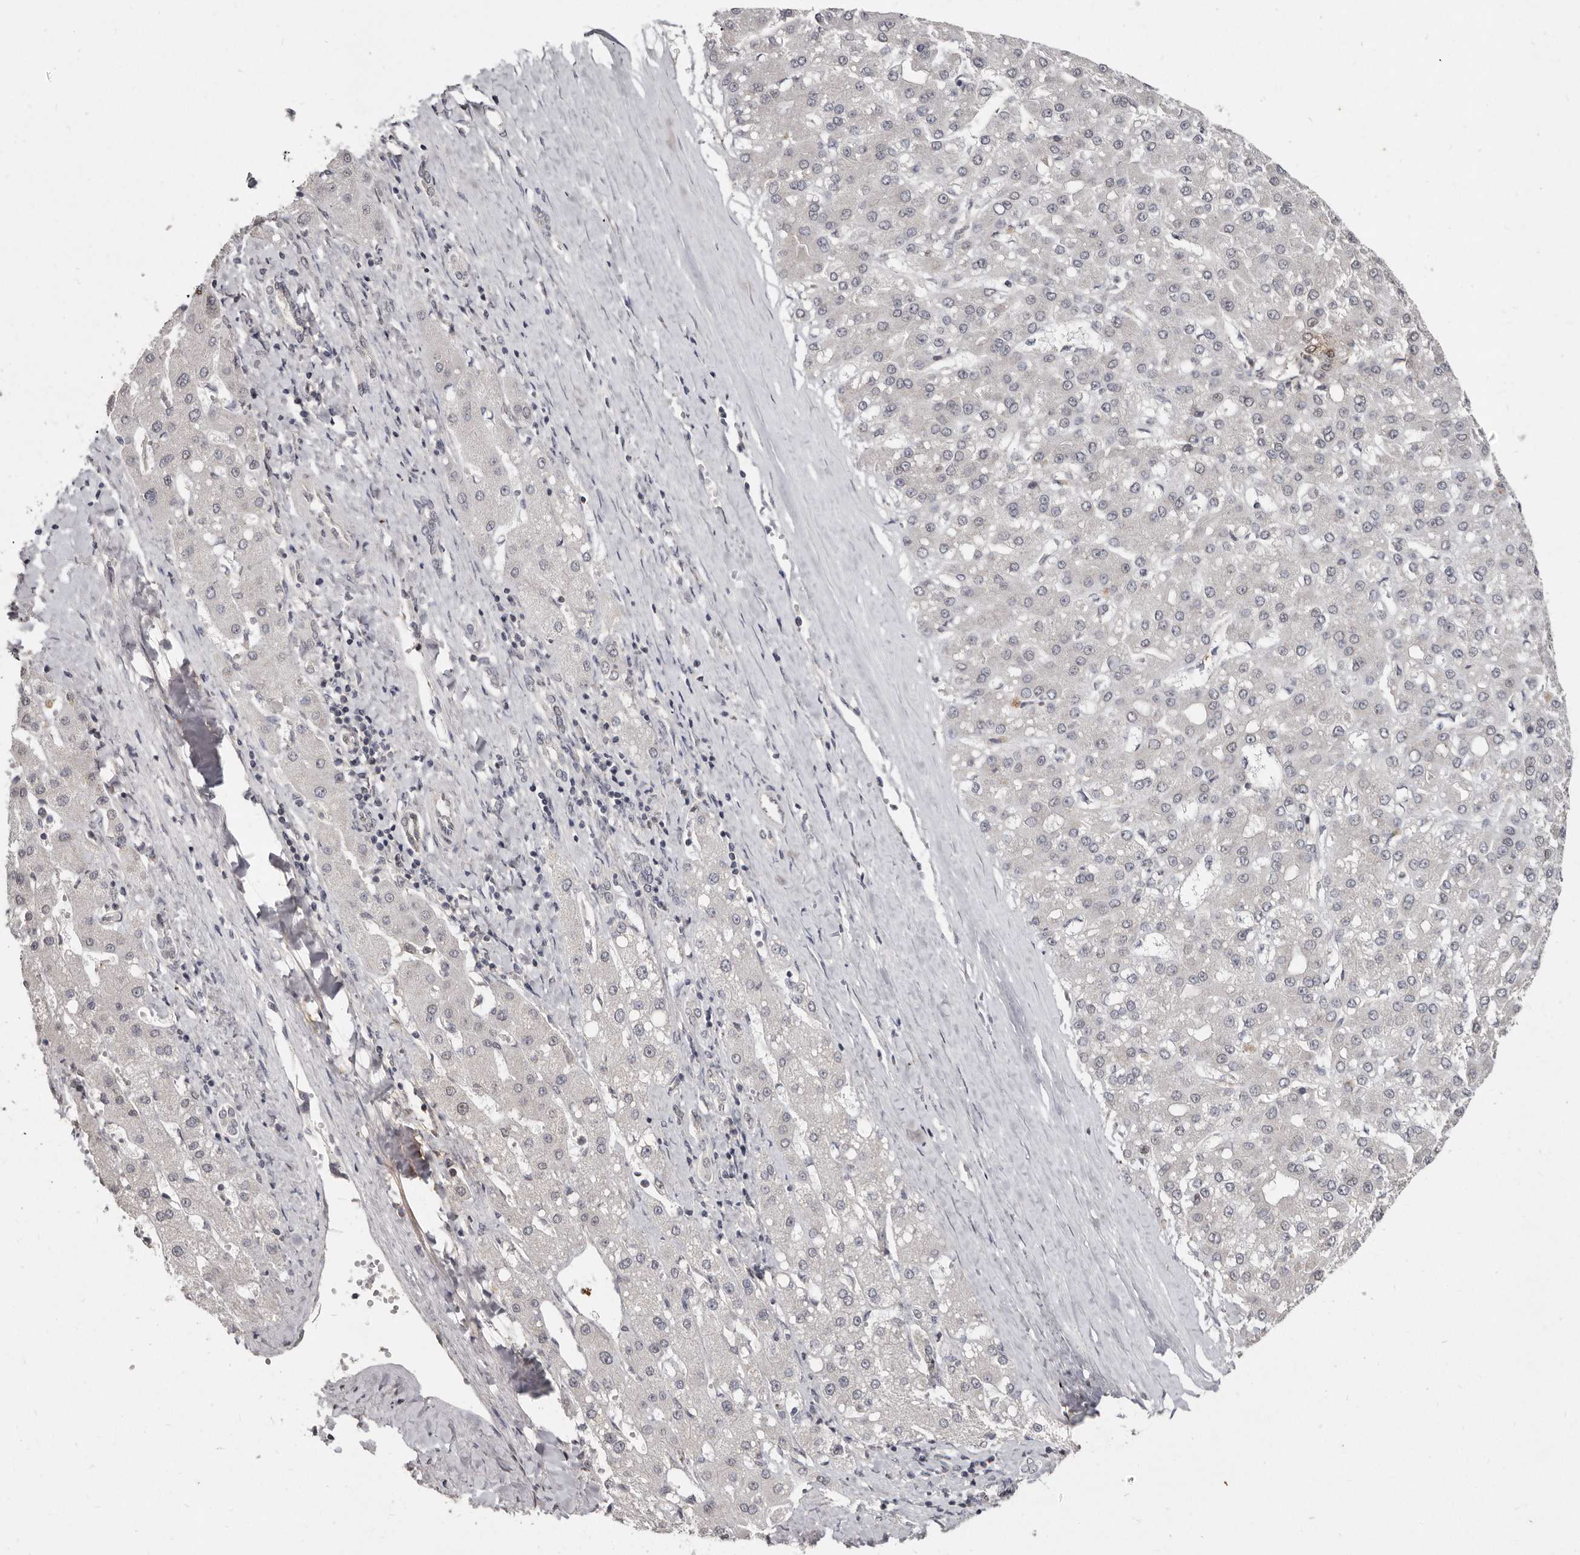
{"staining": {"intensity": "negative", "quantity": "none", "location": "none"}, "tissue": "liver cancer", "cell_type": "Tumor cells", "image_type": "cancer", "snomed": [{"axis": "morphology", "description": "Carcinoma, Hepatocellular, NOS"}, {"axis": "topography", "description": "Liver"}], "caption": "Immunohistochemistry of human hepatocellular carcinoma (liver) exhibits no expression in tumor cells. The staining was performed using DAB (3,3'-diaminobenzidine) to visualize the protein expression in brown, while the nuclei were stained in blue with hematoxylin (Magnification: 20x).", "gene": "LINGO2", "patient": {"sex": "male", "age": 67}}